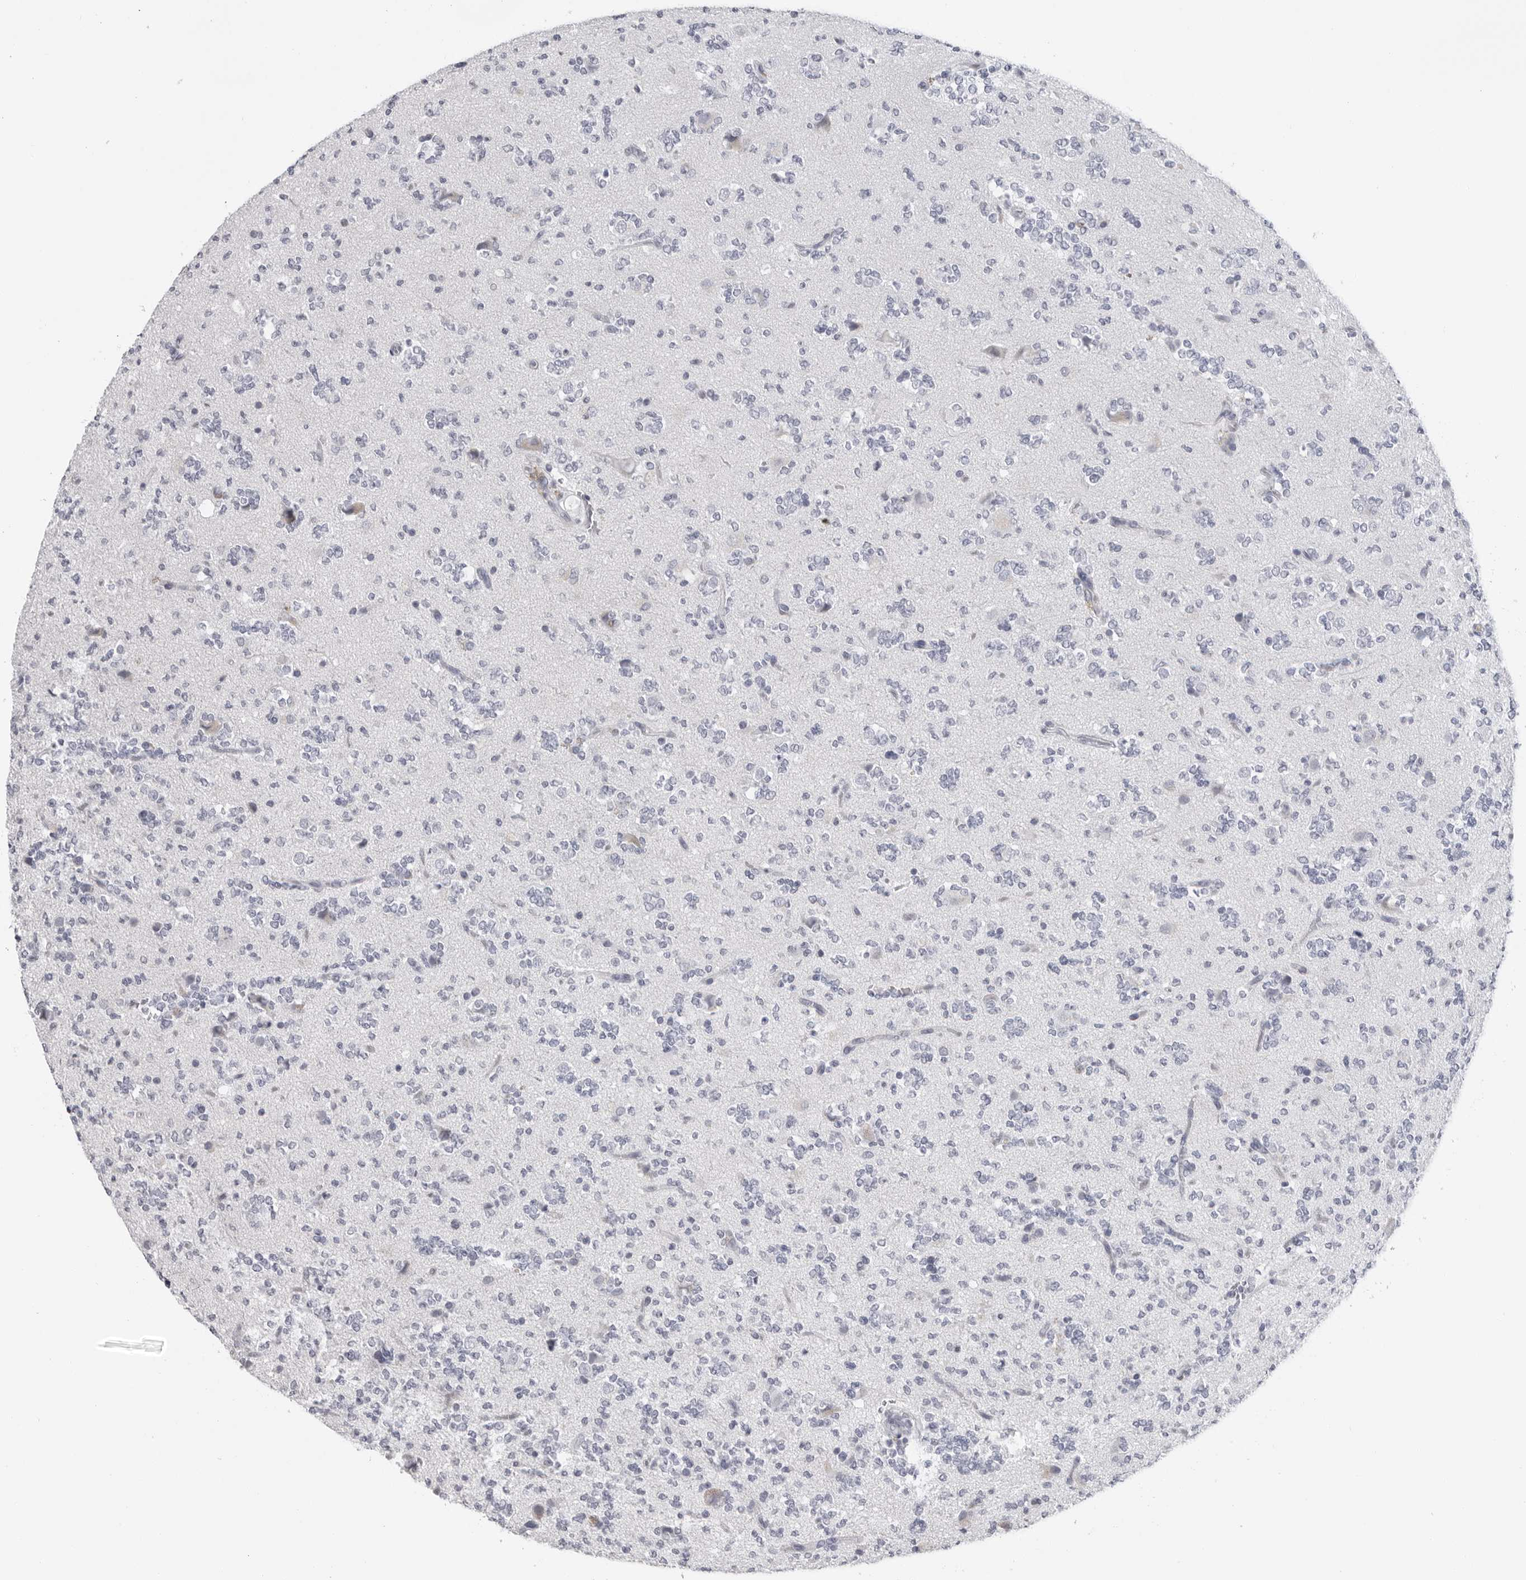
{"staining": {"intensity": "negative", "quantity": "none", "location": "none"}, "tissue": "glioma", "cell_type": "Tumor cells", "image_type": "cancer", "snomed": [{"axis": "morphology", "description": "Glioma, malignant, High grade"}, {"axis": "topography", "description": "Brain"}], "caption": "An image of human glioma is negative for staining in tumor cells. The staining was performed using DAB (3,3'-diaminobenzidine) to visualize the protein expression in brown, while the nuclei were stained in blue with hematoxylin (Magnification: 20x).", "gene": "PGA3", "patient": {"sex": "female", "age": 62}}